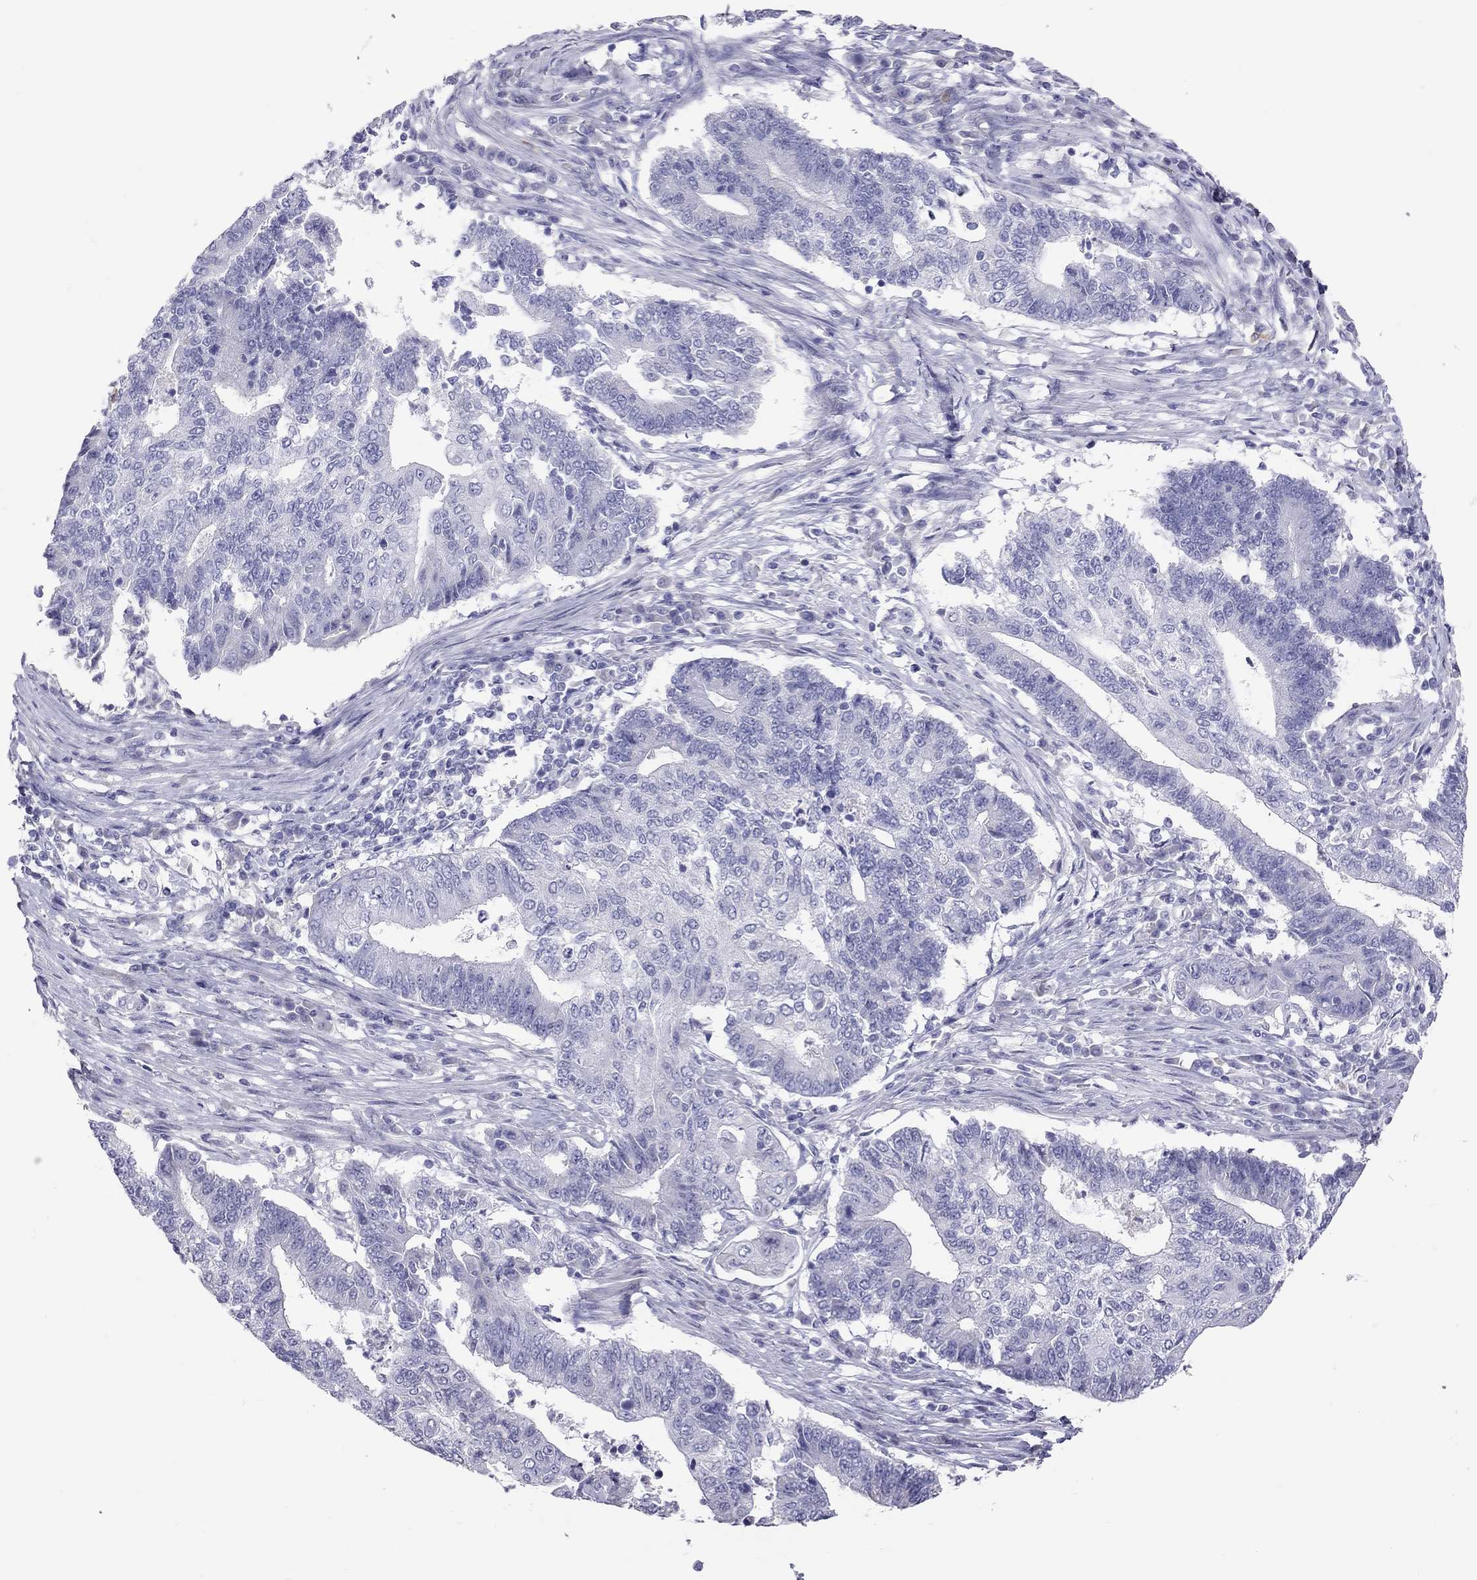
{"staining": {"intensity": "negative", "quantity": "none", "location": "none"}, "tissue": "endometrial cancer", "cell_type": "Tumor cells", "image_type": "cancer", "snomed": [{"axis": "morphology", "description": "Adenocarcinoma, NOS"}, {"axis": "topography", "description": "Uterus"}, {"axis": "topography", "description": "Endometrium"}], "caption": "Tumor cells are negative for brown protein staining in endometrial cancer.", "gene": "IL17REL", "patient": {"sex": "female", "age": 54}}